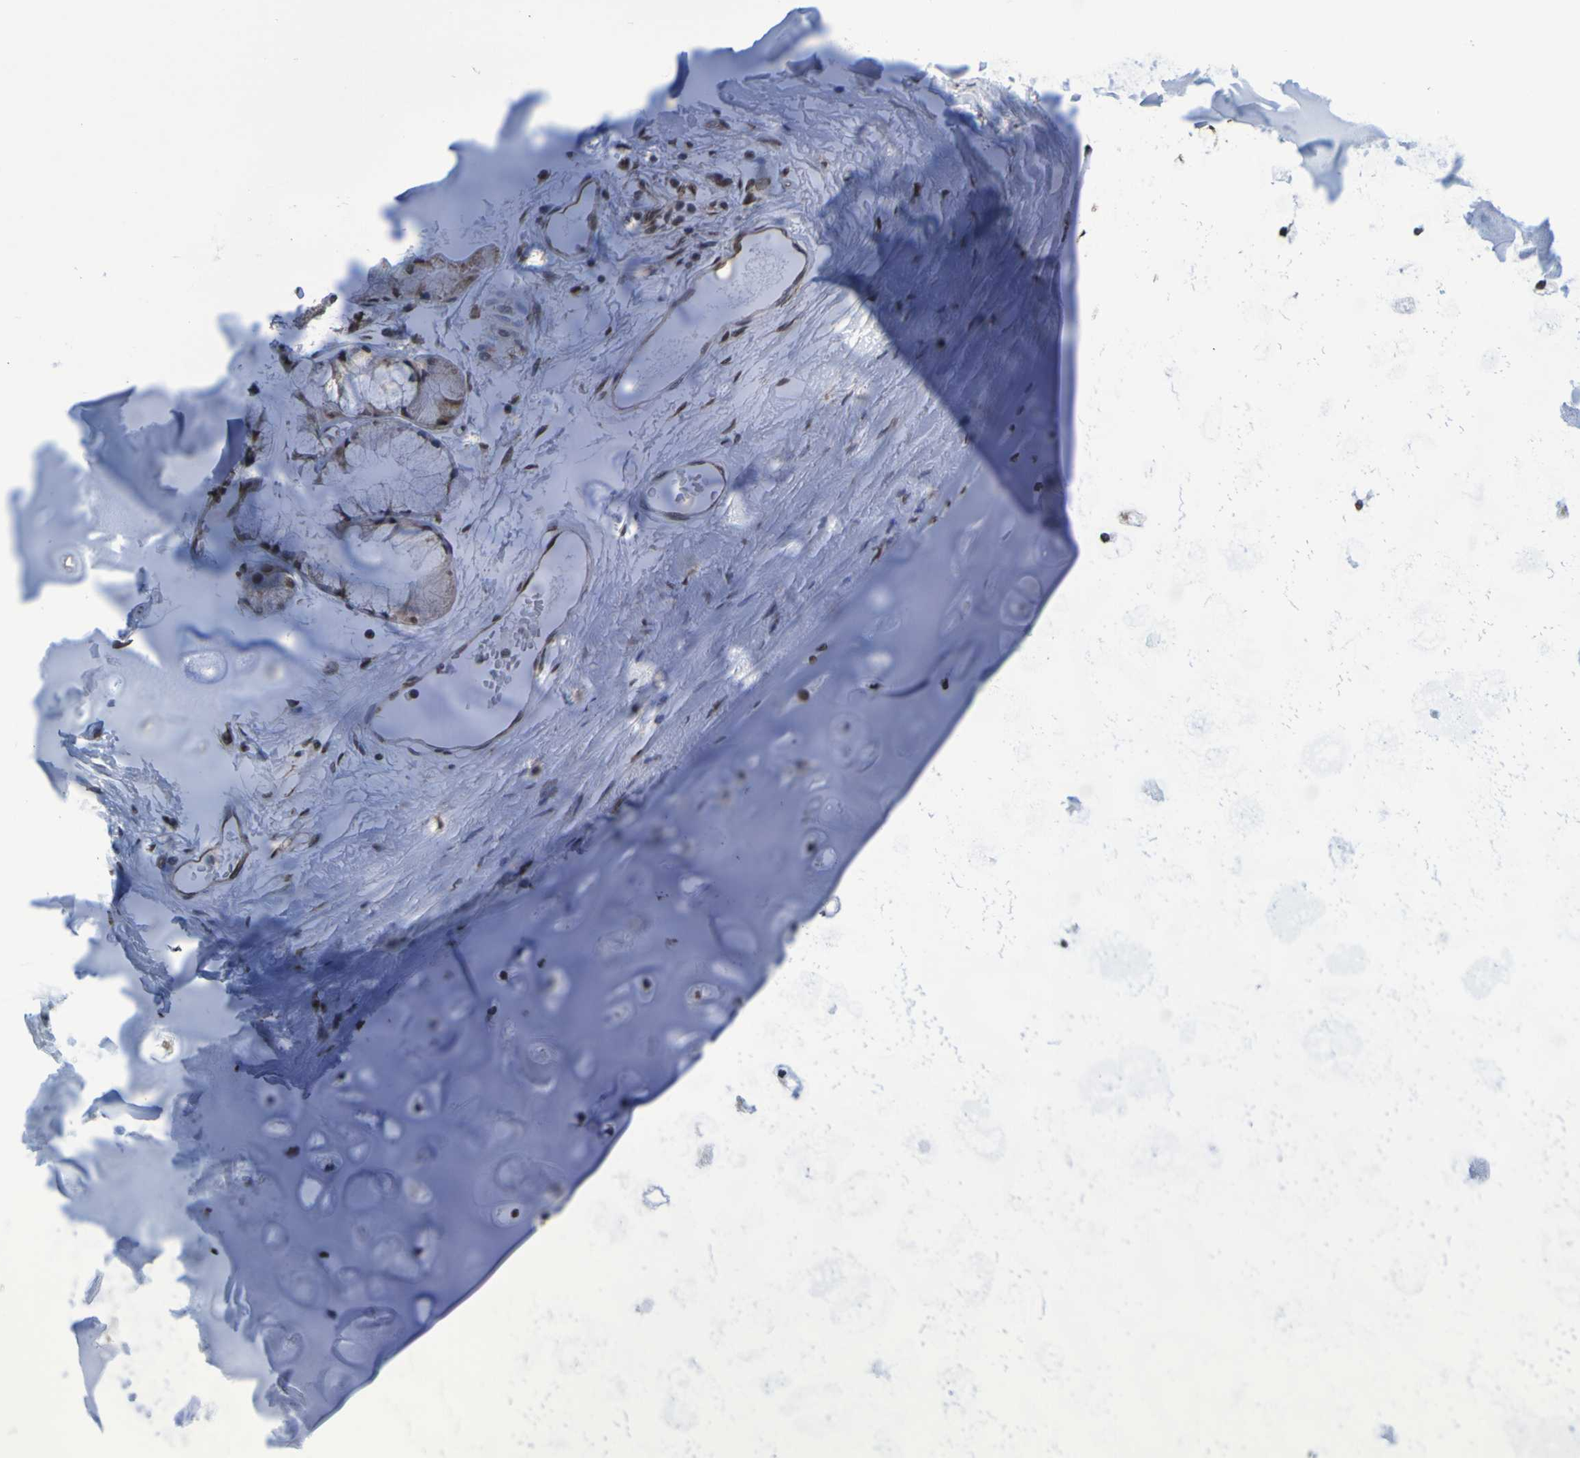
{"staining": {"intensity": "strong", "quantity": "25%-75%", "location": "nuclear"}, "tissue": "adipose tissue", "cell_type": "Adipocytes", "image_type": "normal", "snomed": [{"axis": "morphology", "description": "Normal tissue, NOS"}, {"axis": "topography", "description": "Cartilage tissue"}, {"axis": "topography", "description": "Bronchus"}], "caption": "Immunohistochemical staining of unremarkable adipose tissue reveals high levels of strong nuclear staining in about 25%-75% of adipocytes.", "gene": "HDAC2", "patient": {"sex": "female", "age": 73}}